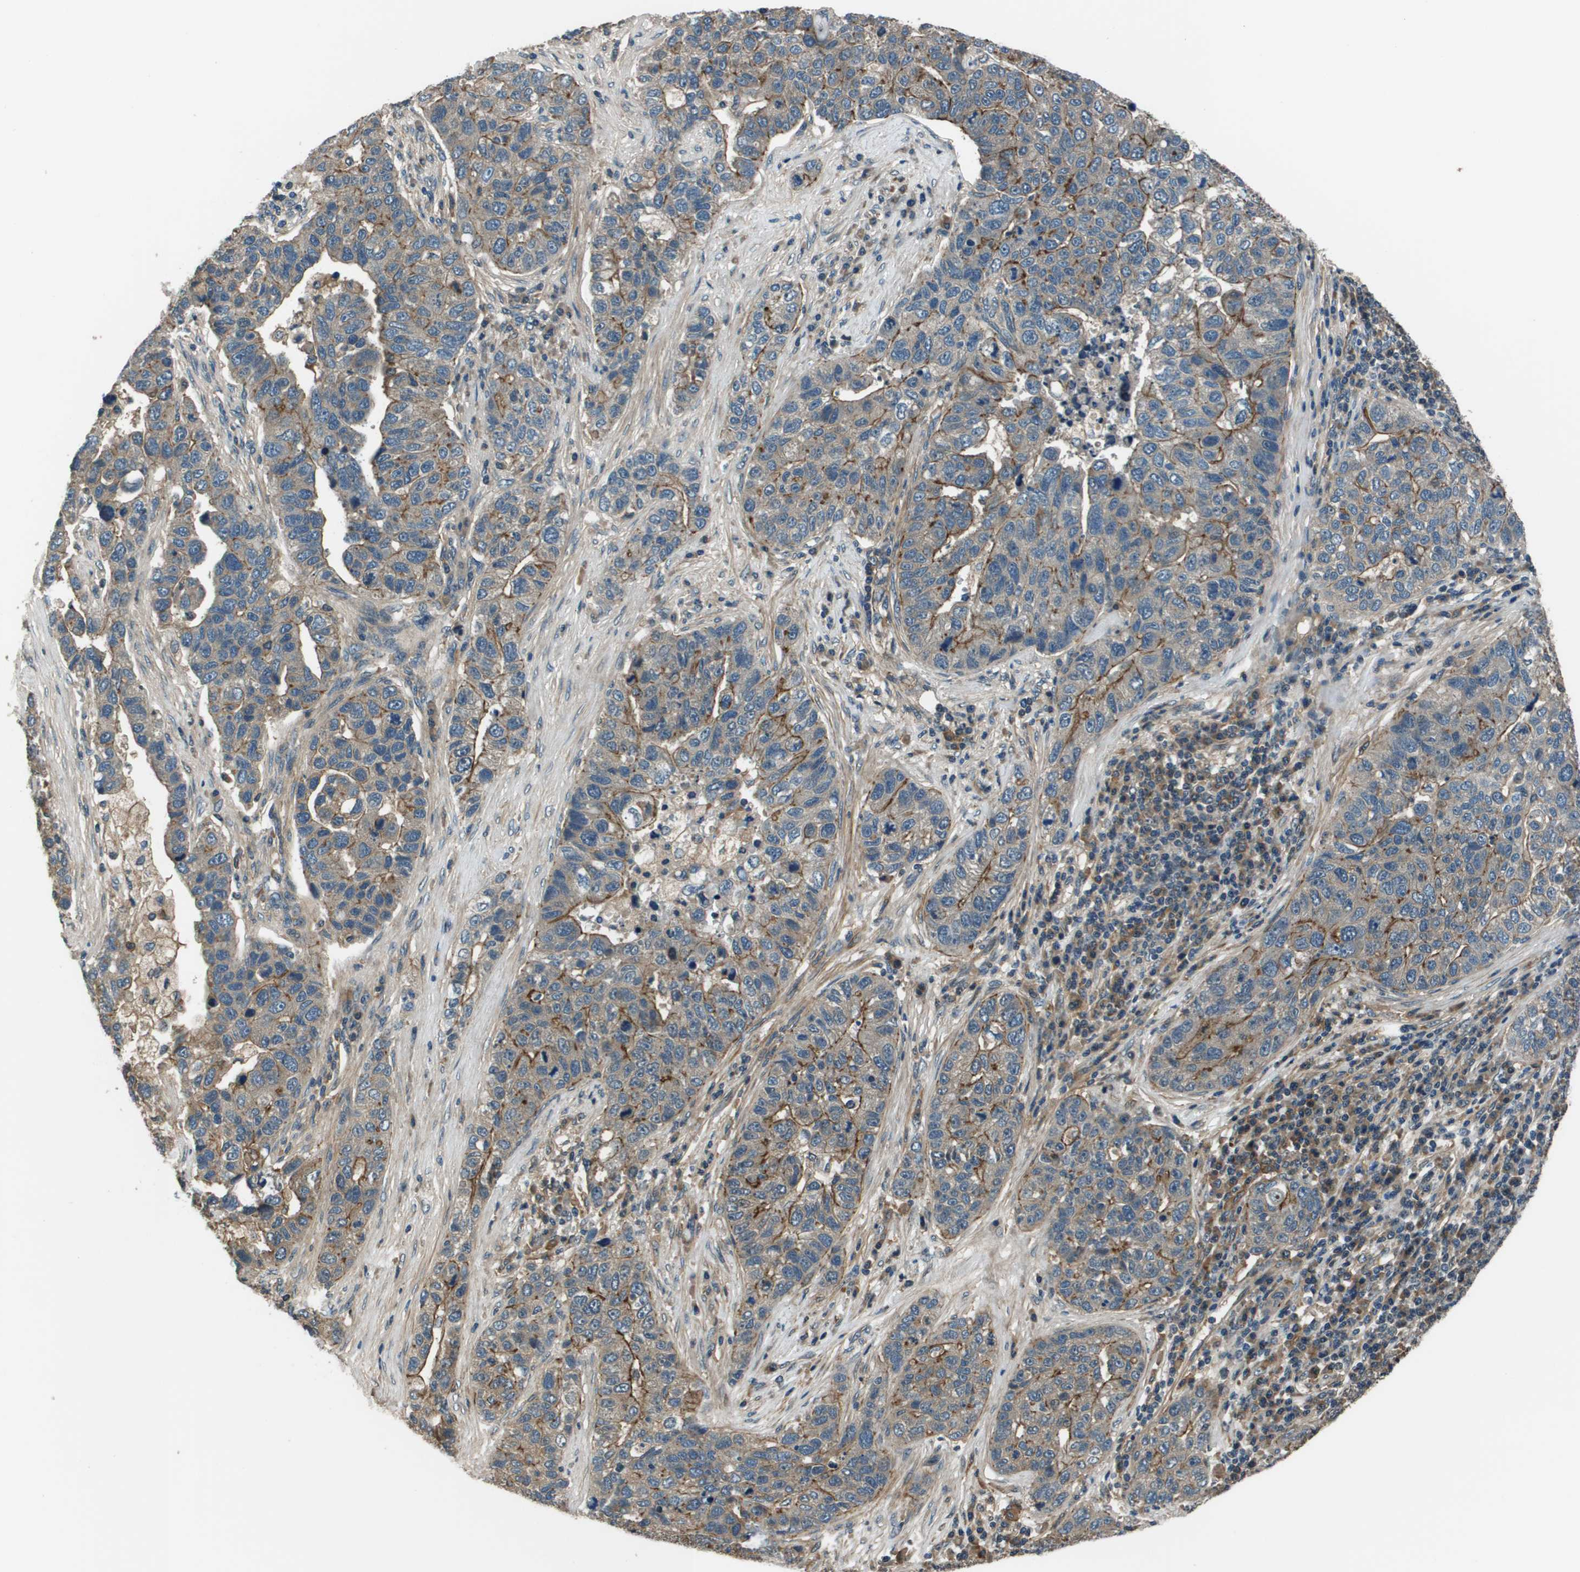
{"staining": {"intensity": "moderate", "quantity": "25%-75%", "location": "cytoplasmic/membranous"}, "tissue": "pancreatic cancer", "cell_type": "Tumor cells", "image_type": "cancer", "snomed": [{"axis": "morphology", "description": "Adenocarcinoma, NOS"}, {"axis": "topography", "description": "Pancreas"}], "caption": "DAB immunohistochemical staining of pancreatic adenocarcinoma reveals moderate cytoplasmic/membranous protein staining in about 25%-75% of tumor cells. Nuclei are stained in blue.", "gene": "ARHGEF11", "patient": {"sex": "female", "age": 61}}